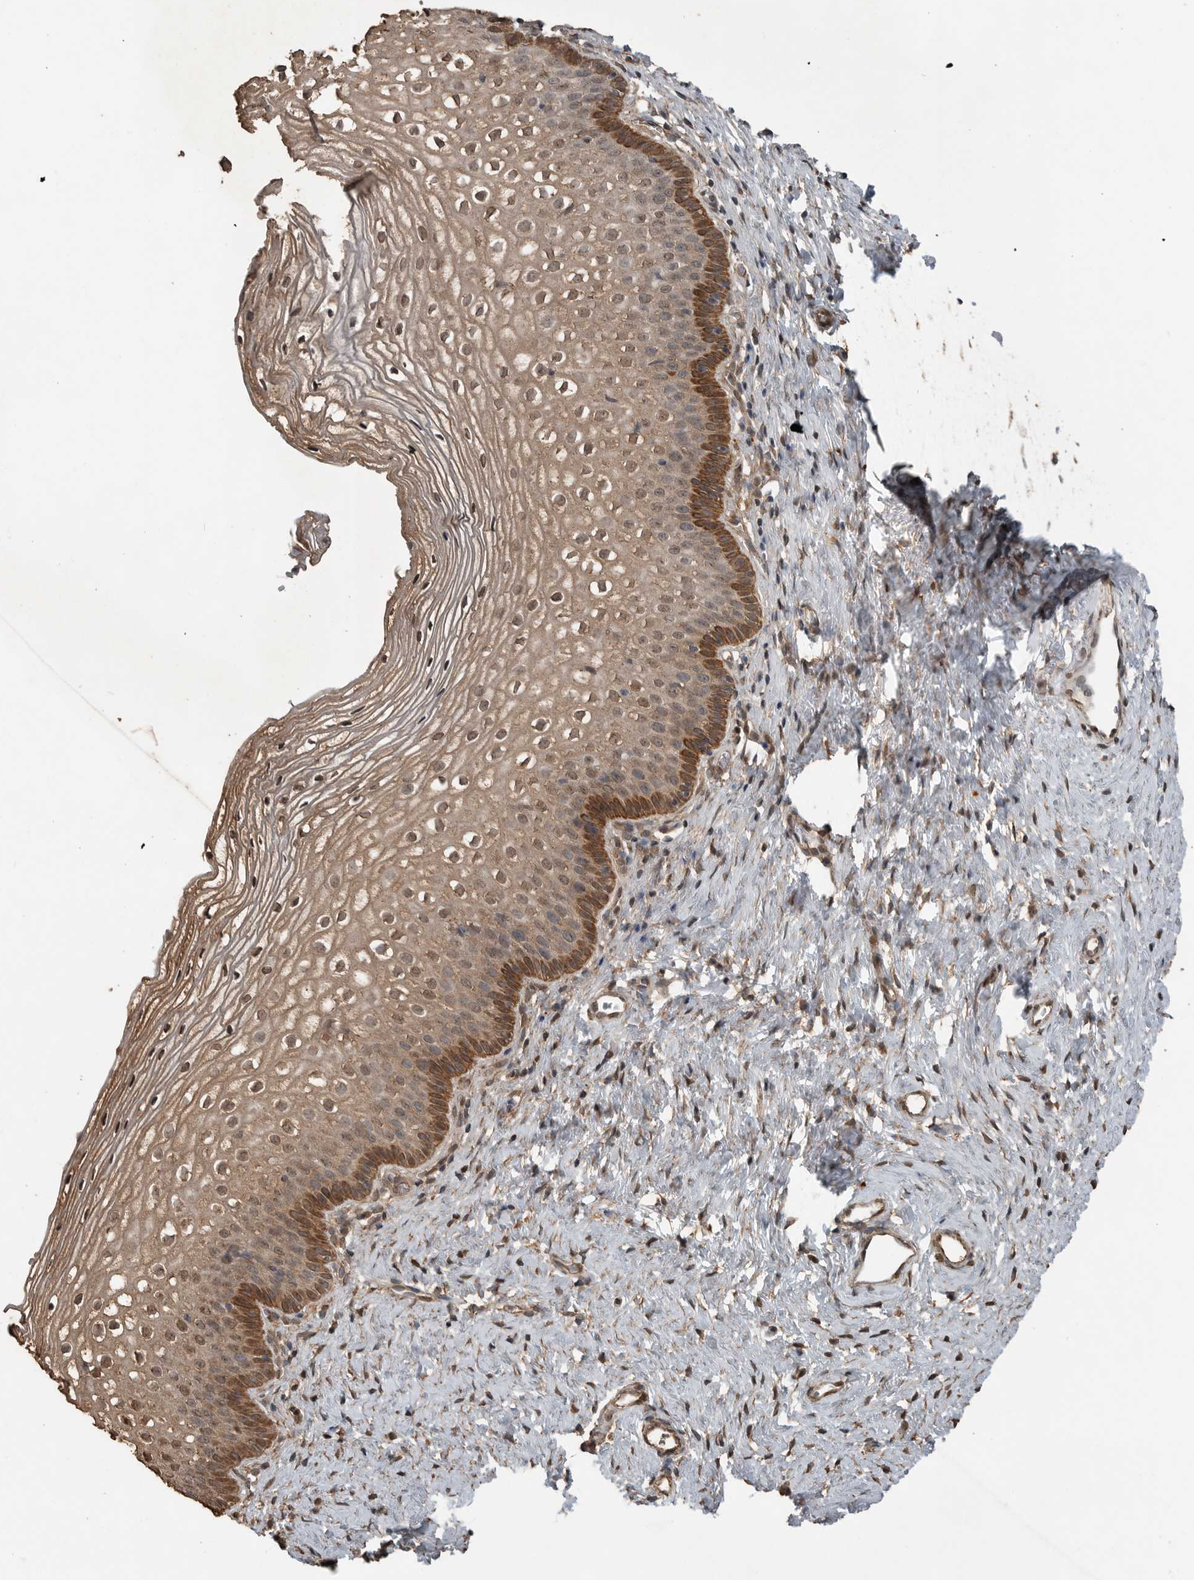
{"staining": {"intensity": "moderate", "quantity": ">75%", "location": "cytoplasmic/membranous,nuclear"}, "tissue": "cervix", "cell_type": "Squamous epithelial cells", "image_type": "normal", "snomed": [{"axis": "morphology", "description": "Normal tissue, NOS"}, {"axis": "topography", "description": "Cervix"}], "caption": "Immunohistochemistry (IHC) image of benign cervix: cervix stained using immunohistochemistry (IHC) reveals medium levels of moderate protein expression localized specifically in the cytoplasmic/membranous,nuclear of squamous epithelial cells, appearing as a cytoplasmic/membranous,nuclear brown color.", "gene": "BLZF1", "patient": {"sex": "female", "age": 27}}